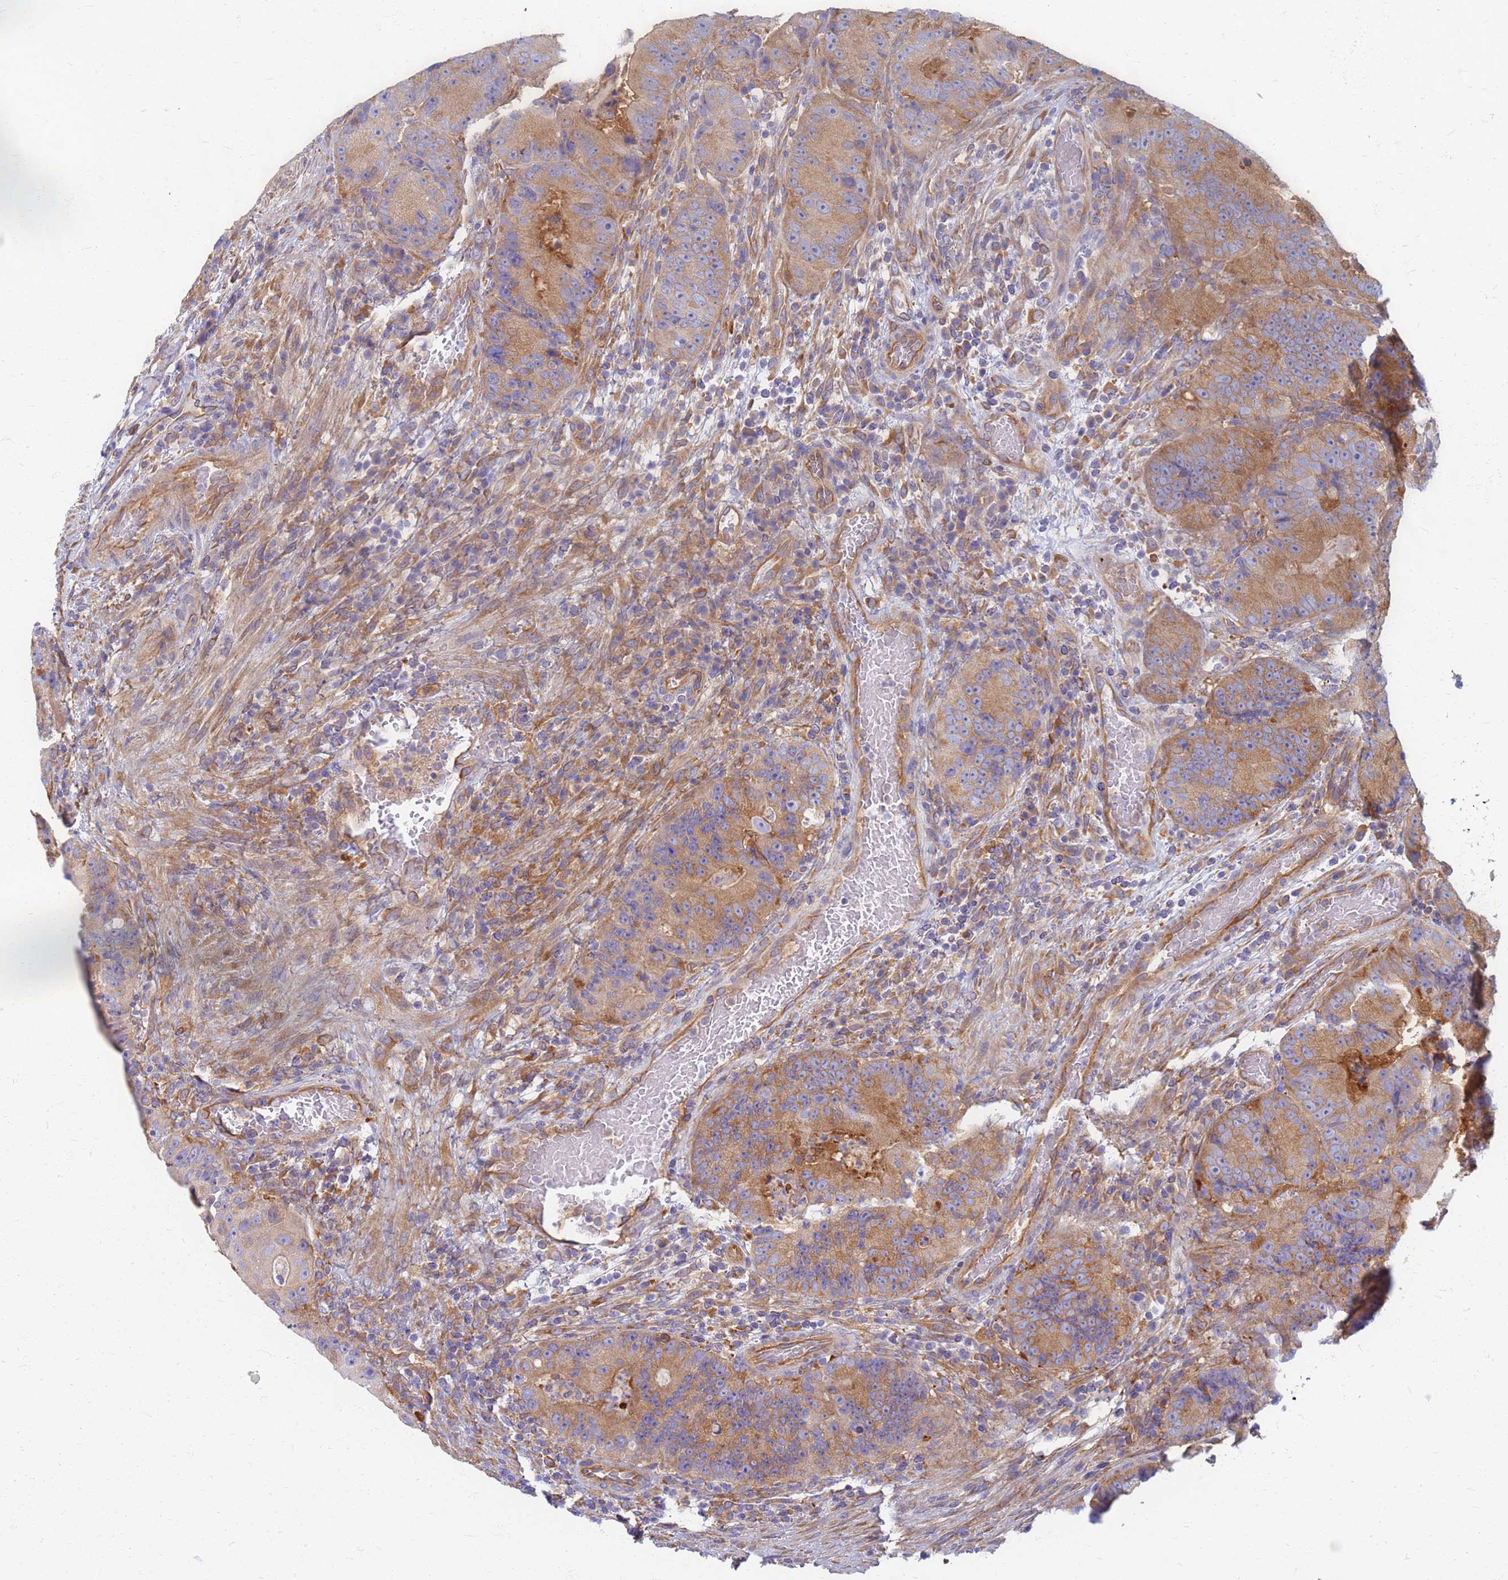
{"staining": {"intensity": "moderate", "quantity": ">75%", "location": "cytoplasmic/membranous"}, "tissue": "colorectal cancer", "cell_type": "Tumor cells", "image_type": "cancer", "snomed": [{"axis": "morphology", "description": "Adenocarcinoma, NOS"}, {"axis": "topography", "description": "Colon"}], "caption": "Immunohistochemistry of human colorectal cancer (adenocarcinoma) shows medium levels of moderate cytoplasmic/membranous positivity in approximately >75% of tumor cells.", "gene": "EEA1", "patient": {"sex": "female", "age": 86}}